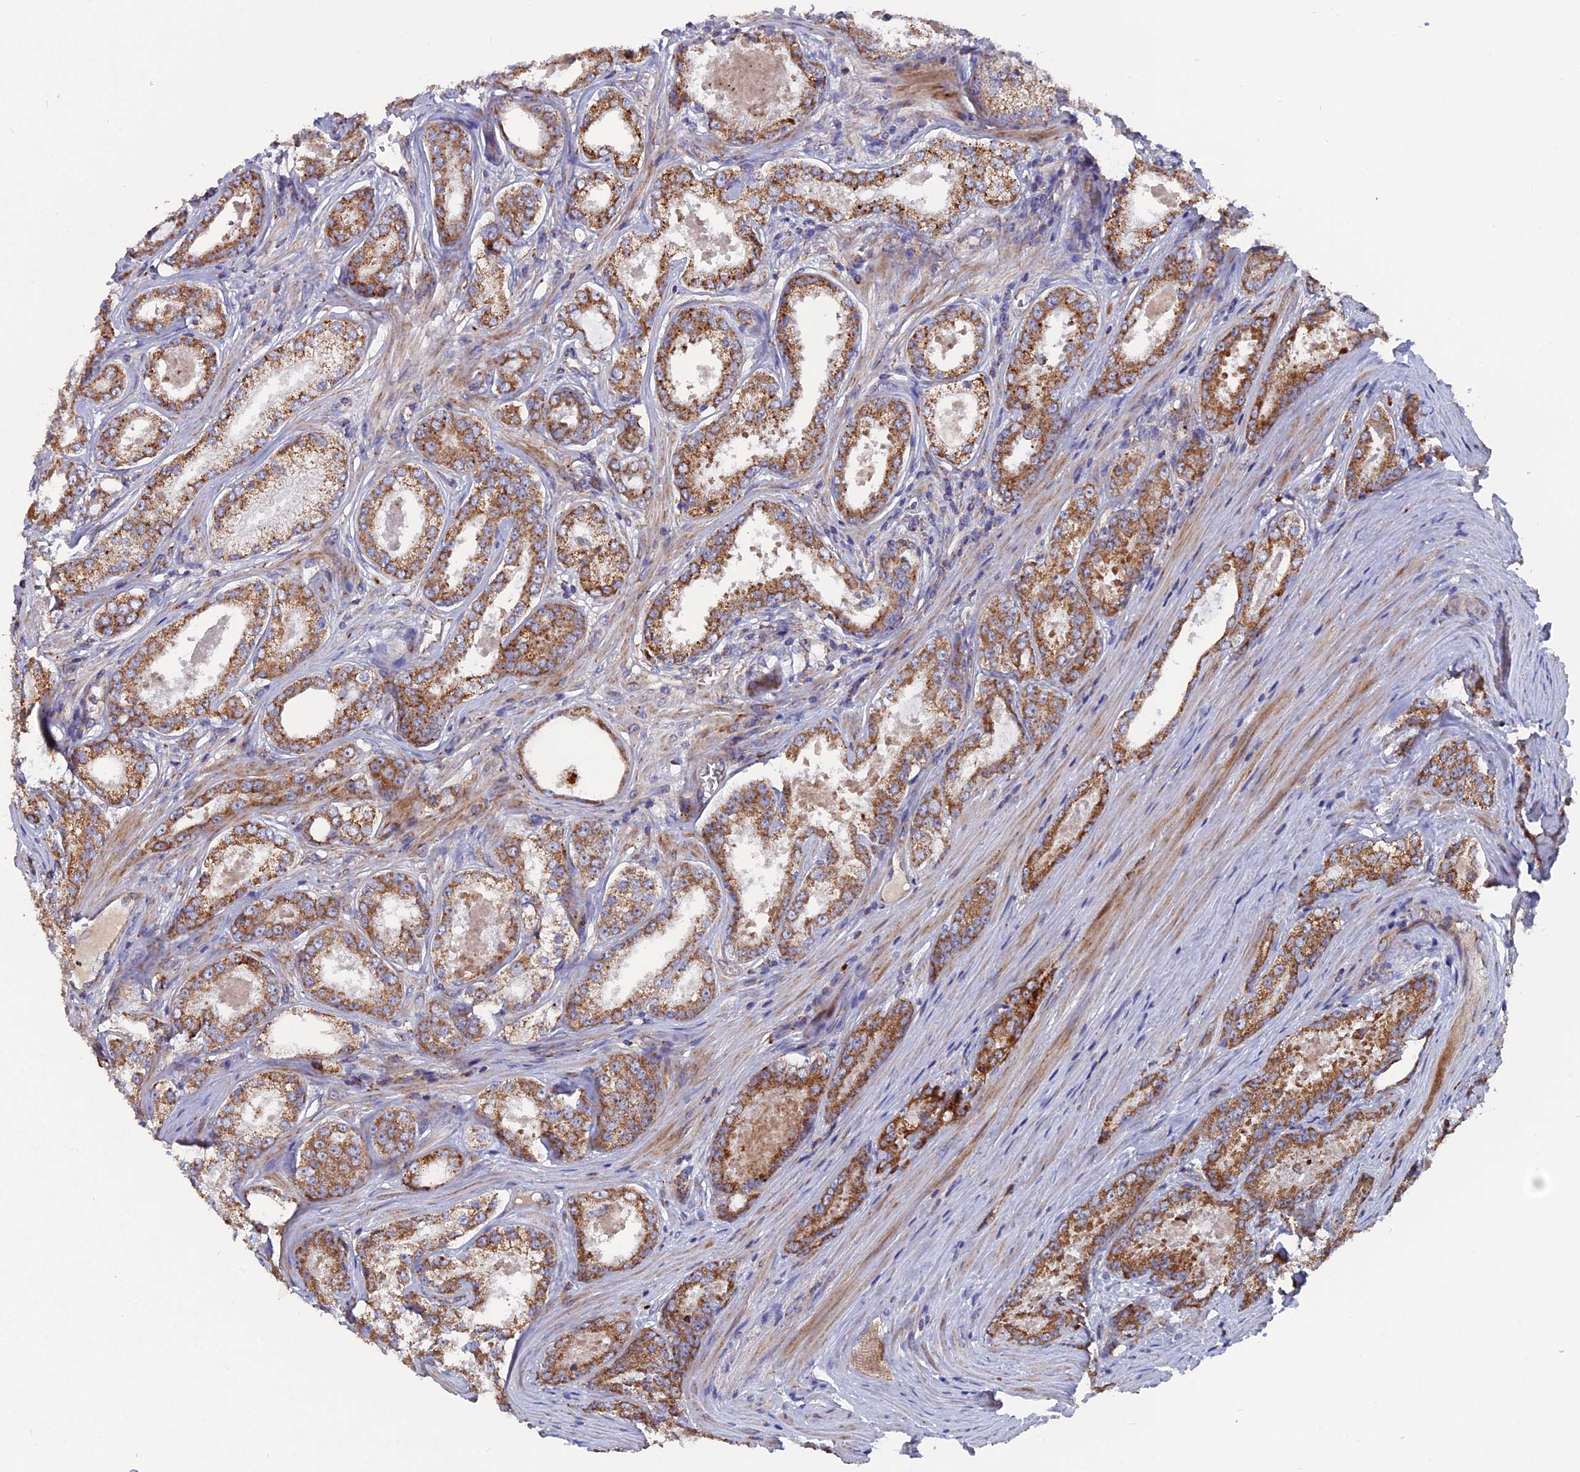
{"staining": {"intensity": "moderate", "quantity": ">75%", "location": "cytoplasmic/membranous"}, "tissue": "prostate cancer", "cell_type": "Tumor cells", "image_type": "cancer", "snomed": [{"axis": "morphology", "description": "Adenocarcinoma, Low grade"}, {"axis": "topography", "description": "Prostate"}], "caption": "Immunohistochemical staining of prostate cancer demonstrates medium levels of moderate cytoplasmic/membranous protein expression in approximately >75% of tumor cells. (IHC, brightfield microscopy, high magnification).", "gene": "TGFA", "patient": {"sex": "male", "age": 68}}